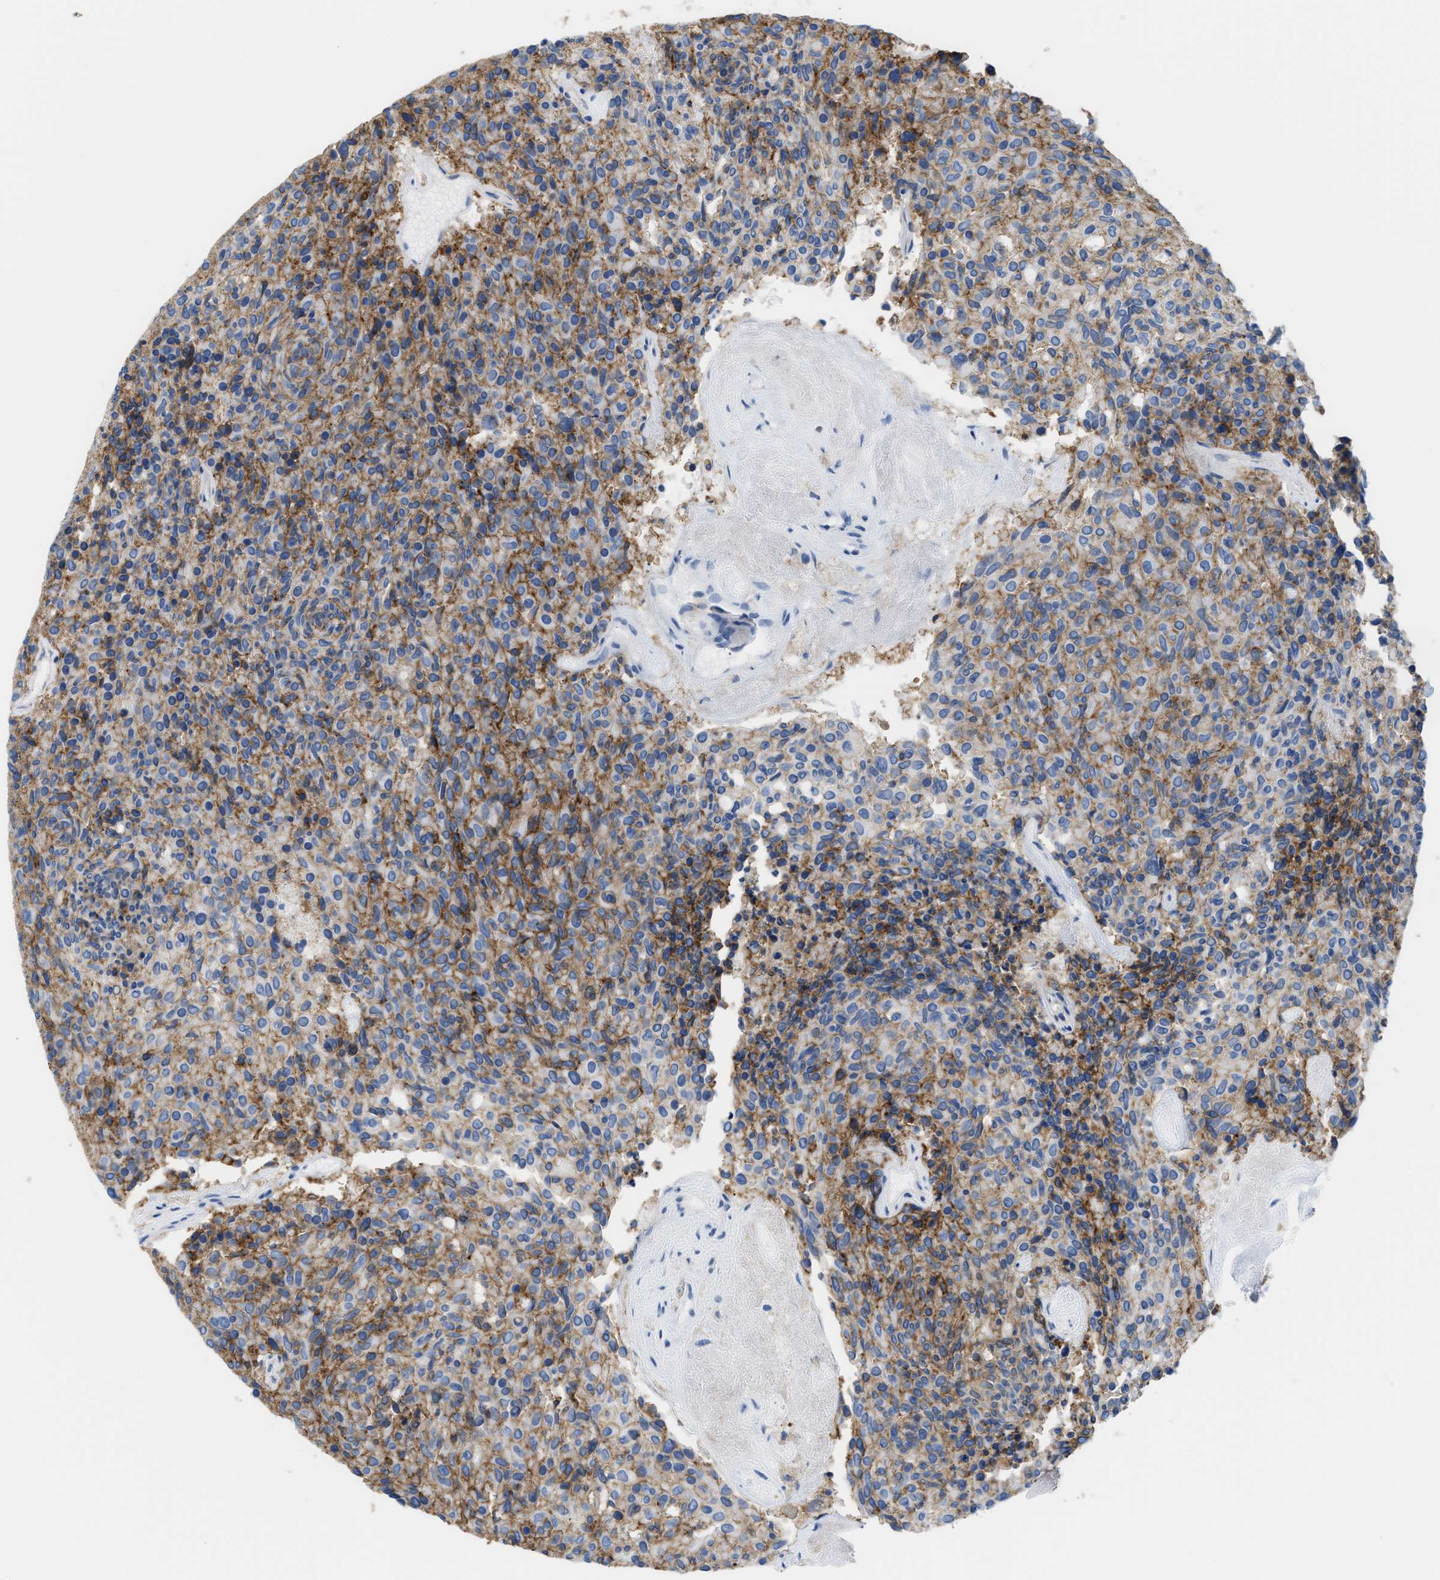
{"staining": {"intensity": "moderate", "quantity": "25%-75%", "location": "cytoplasmic/membranous"}, "tissue": "carcinoid", "cell_type": "Tumor cells", "image_type": "cancer", "snomed": [{"axis": "morphology", "description": "Carcinoid, malignant, NOS"}, {"axis": "topography", "description": "Pancreas"}], "caption": "A photomicrograph of malignant carcinoid stained for a protein exhibits moderate cytoplasmic/membranous brown staining in tumor cells.", "gene": "SLC3A2", "patient": {"sex": "female", "age": 54}}